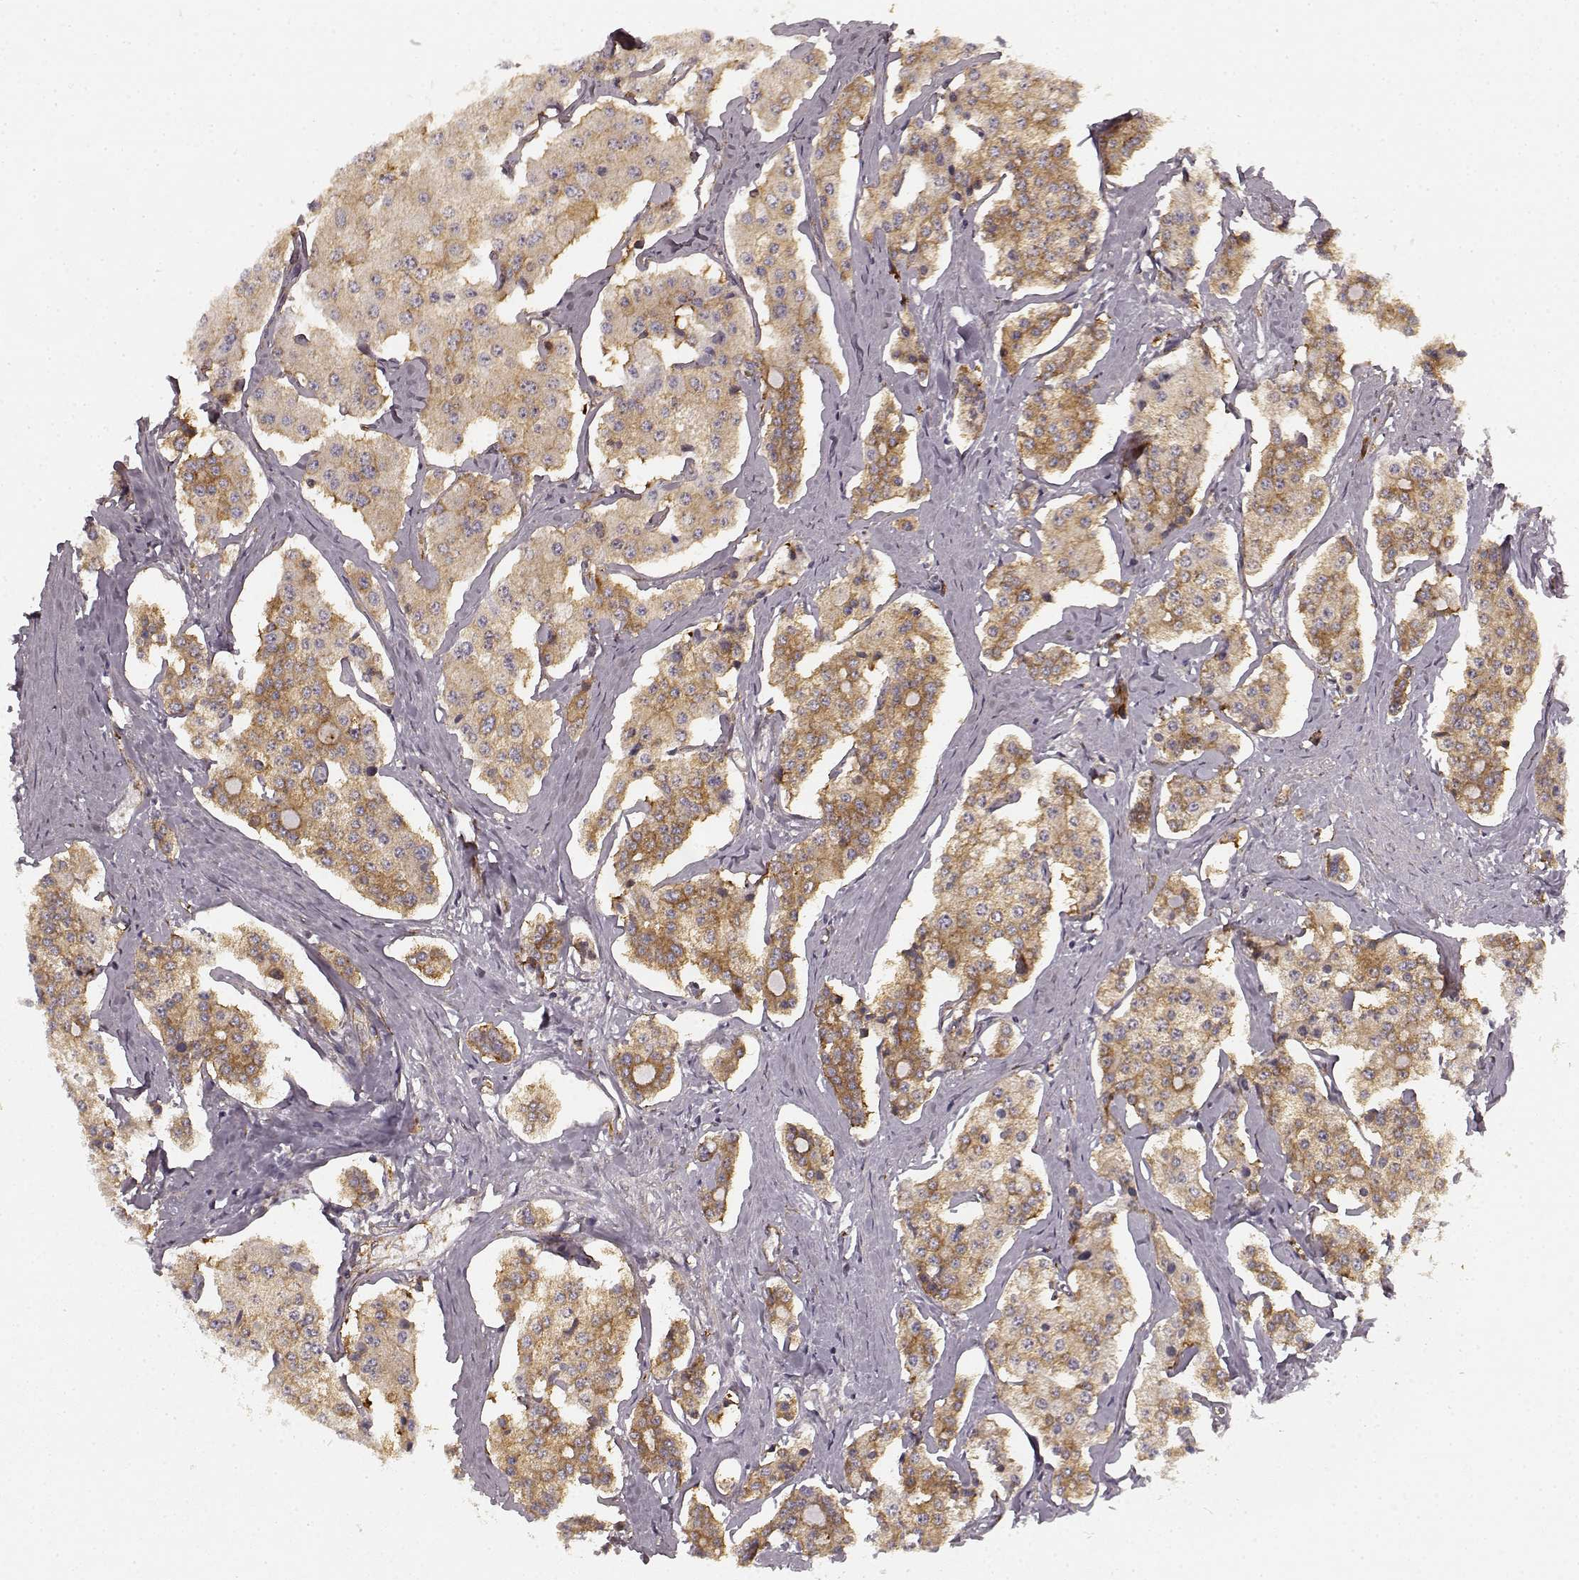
{"staining": {"intensity": "weak", "quantity": ">75%", "location": "cytoplasmic/membranous"}, "tissue": "carcinoid", "cell_type": "Tumor cells", "image_type": "cancer", "snomed": [{"axis": "morphology", "description": "Carcinoid, malignant, NOS"}, {"axis": "topography", "description": "Small intestine"}], "caption": "Protein staining exhibits weak cytoplasmic/membranous expression in about >75% of tumor cells in carcinoid.", "gene": "TMEM14A", "patient": {"sex": "female", "age": 65}}